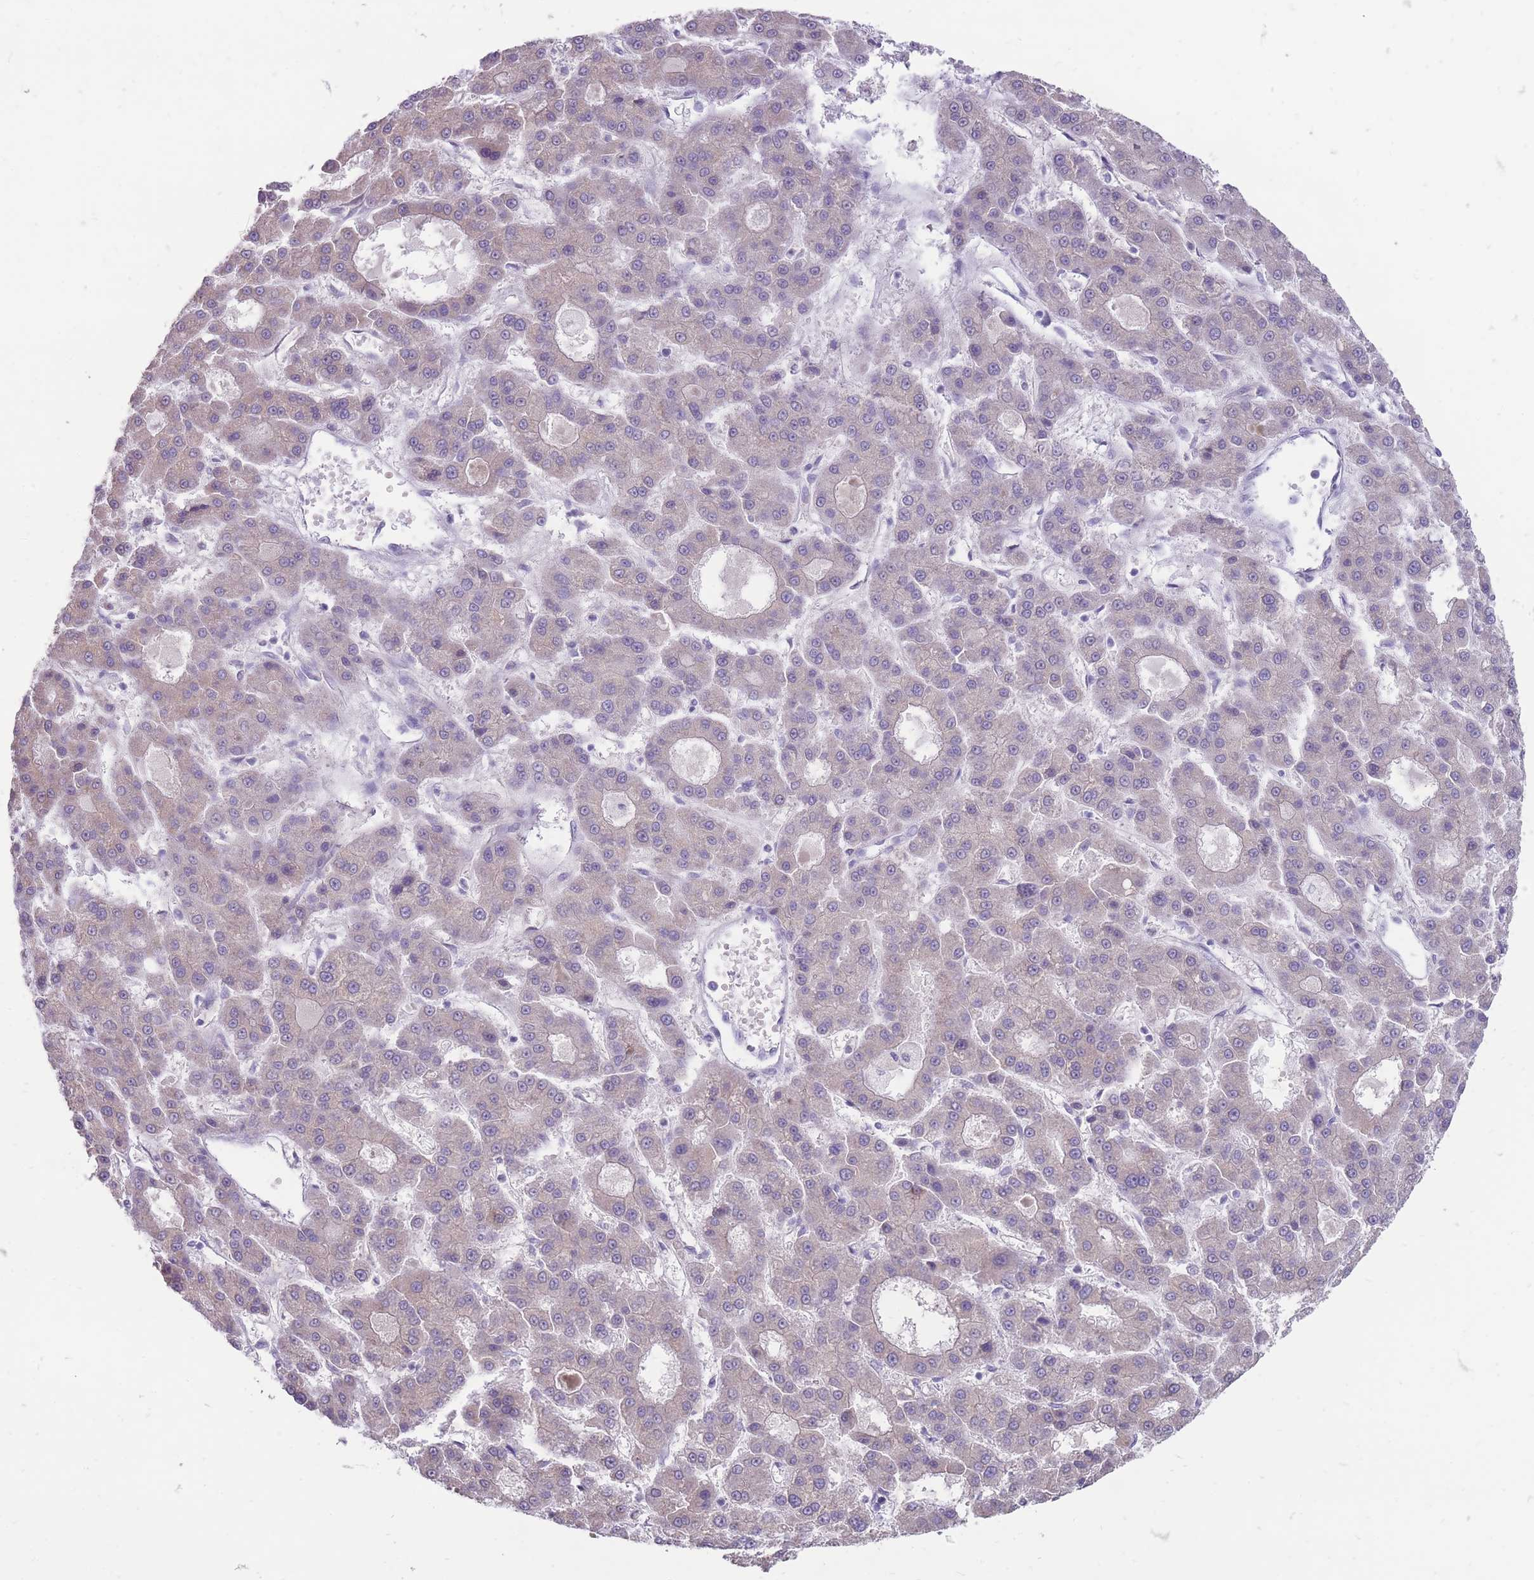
{"staining": {"intensity": "negative", "quantity": "none", "location": "none"}, "tissue": "liver cancer", "cell_type": "Tumor cells", "image_type": "cancer", "snomed": [{"axis": "morphology", "description": "Carcinoma, Hepatocellular, NOS"}, {"axis": "topography", "description": "Liver"}], "caption": "The photomicrograph demonstrates no staining of tumor cells in liver cancer (hepatocellular carcinoma).", "gene": "ERICH4", "patient": {"sex": "male", "age": 70}}